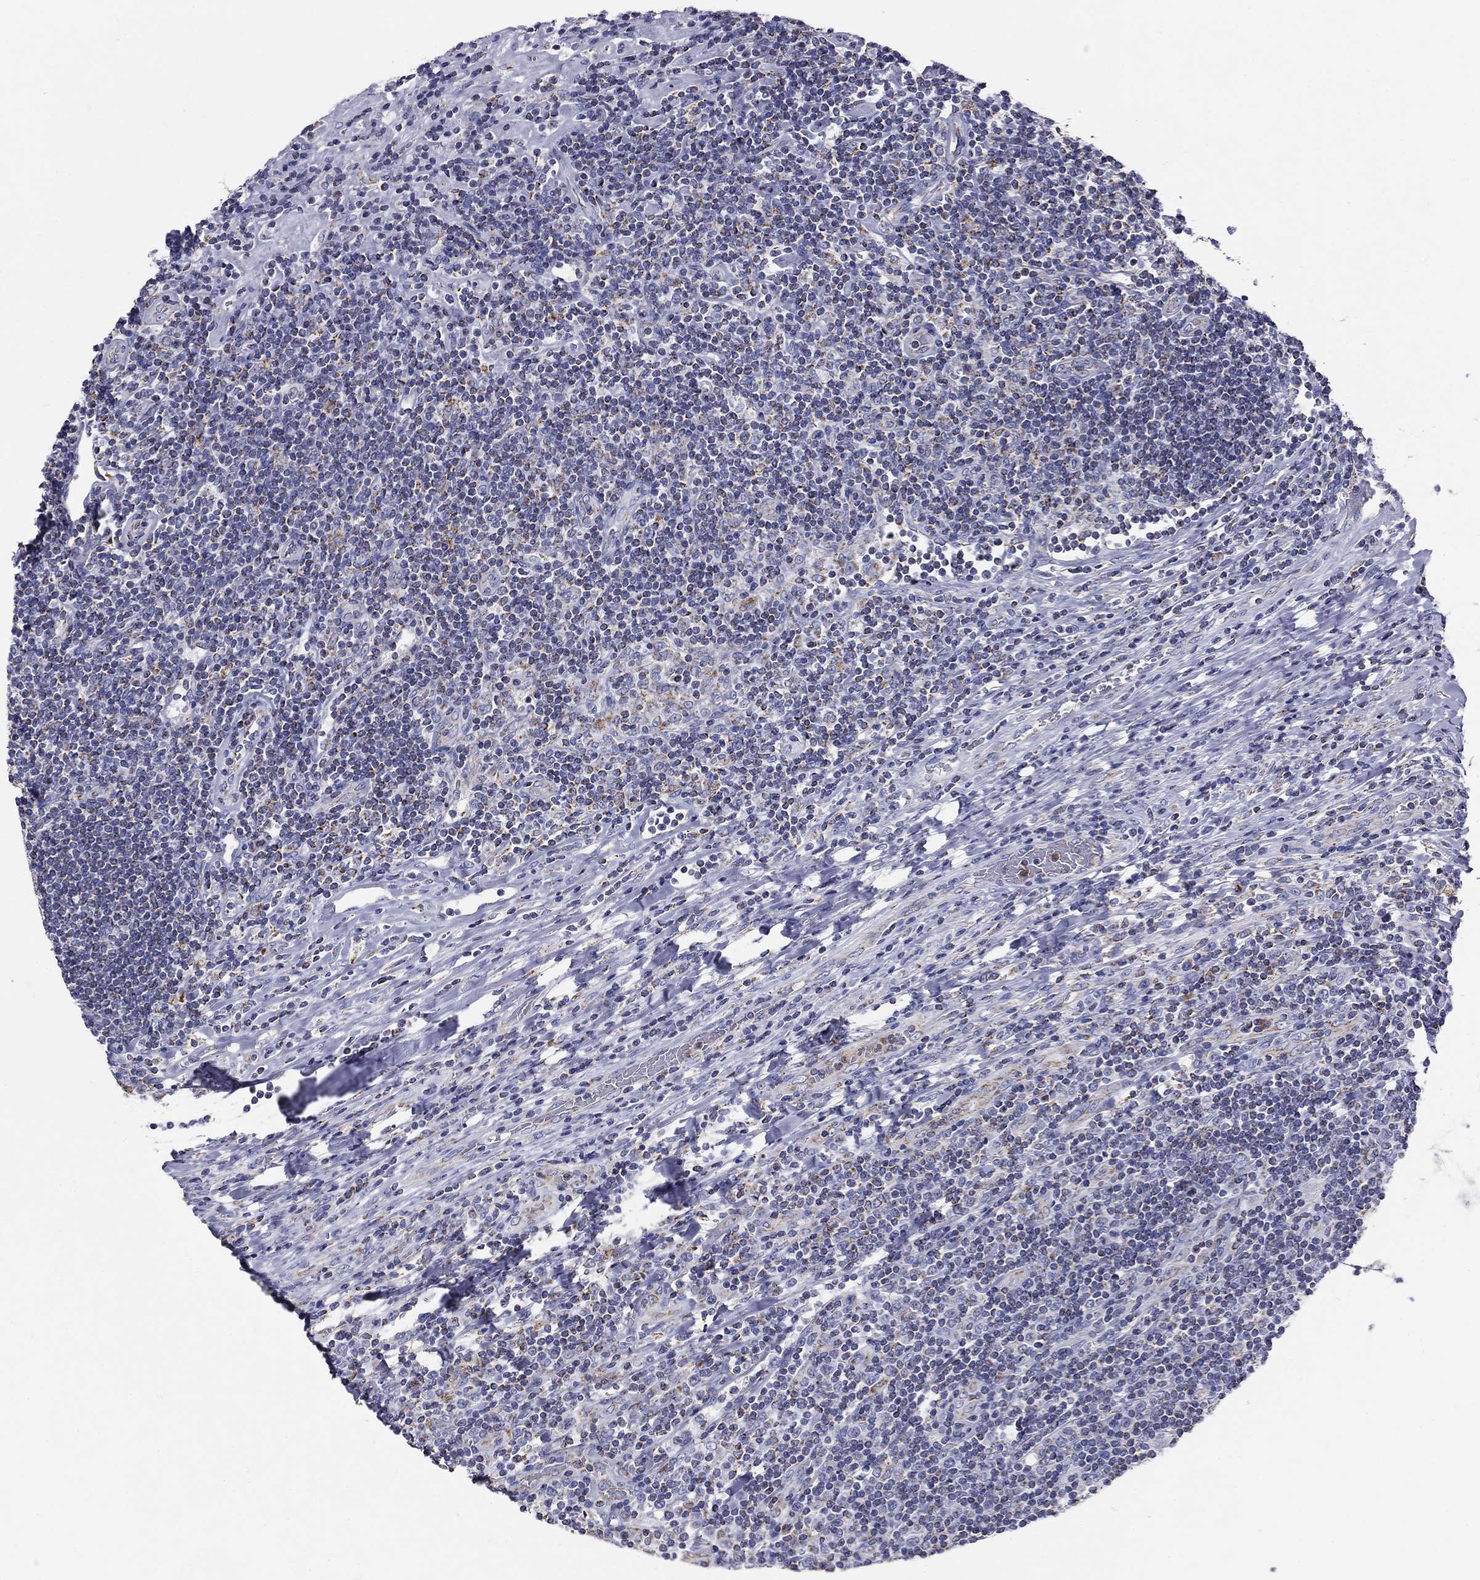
{"staining": {"intensity": "negative", "quantity": "none", "location": "none"}, "tissue": "lymphoma", "cell_type": "Tumor cells", "image_type": "cancer", "snomed": [{"axis": "morphology", "description": "Hodgkin's disease, NOS"}, {"axis": "topography", "description": "Lymph node"}], "caption": "Tumor cells show no significant expression in Hodgkin's disease.", "gene": "NDUFA4L2", "patient": {"sex": "male", "age": 40}}